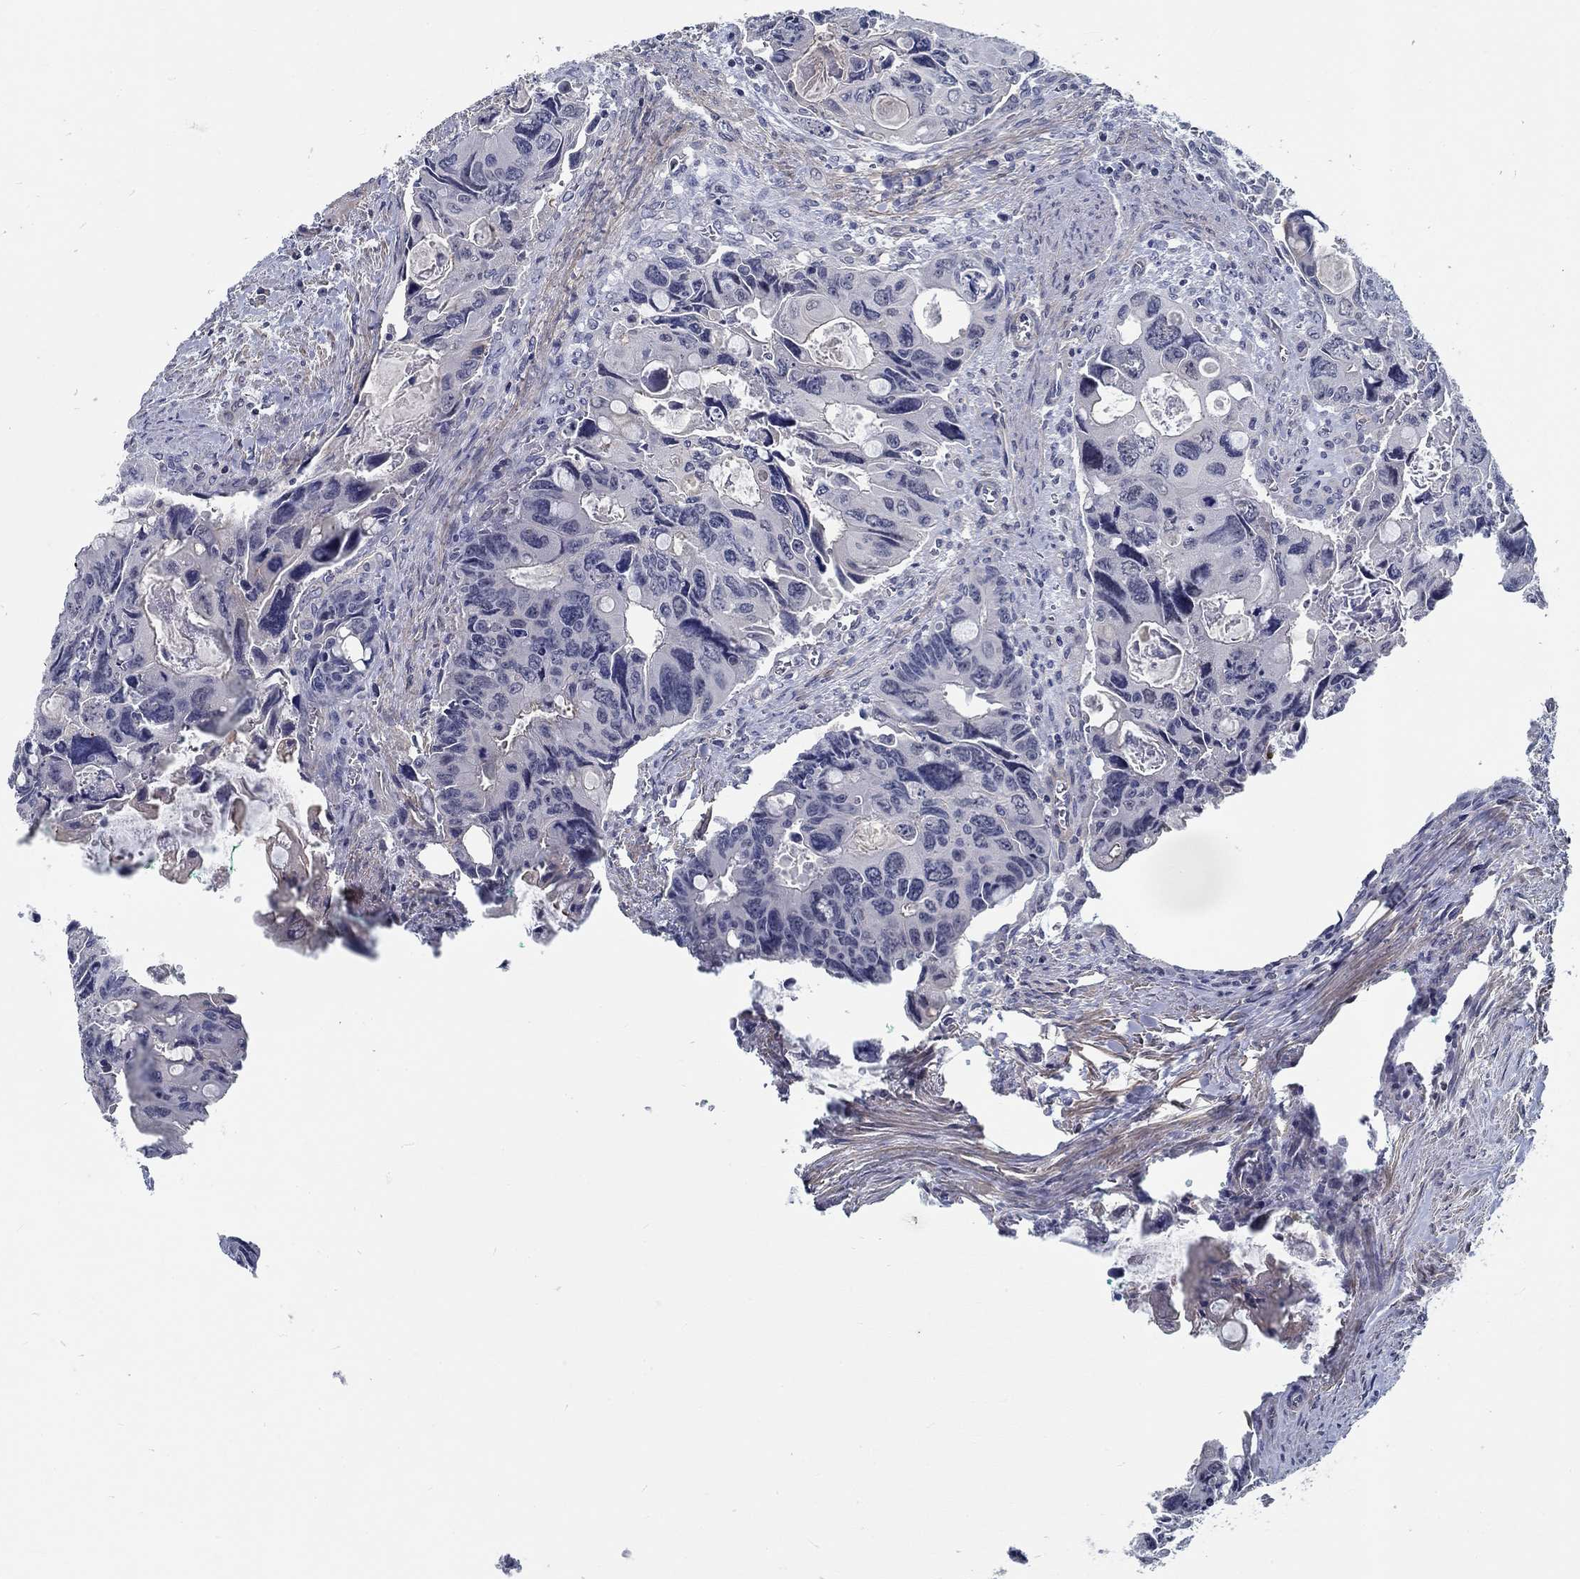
{"staining": {"intensity": "weak", "quantity": "<25%", "location": "cytoplasmic/membranous"}, "tissue": "colorectal cancer", "cell_type": "Tumor cells", "image_type": "cancer", "snomed": [{"axis": "morphology", "description": "Adenocarcinoma, NOS"}, {"axis": "topography", "description": "Rectum"}], "caption": "Colorectal adenocarcinoma stained for a protein using IHC exhibits no expression tumor cells.", "gene": "MYBPC1", "patient": {"sex": "male", "age": 62}}